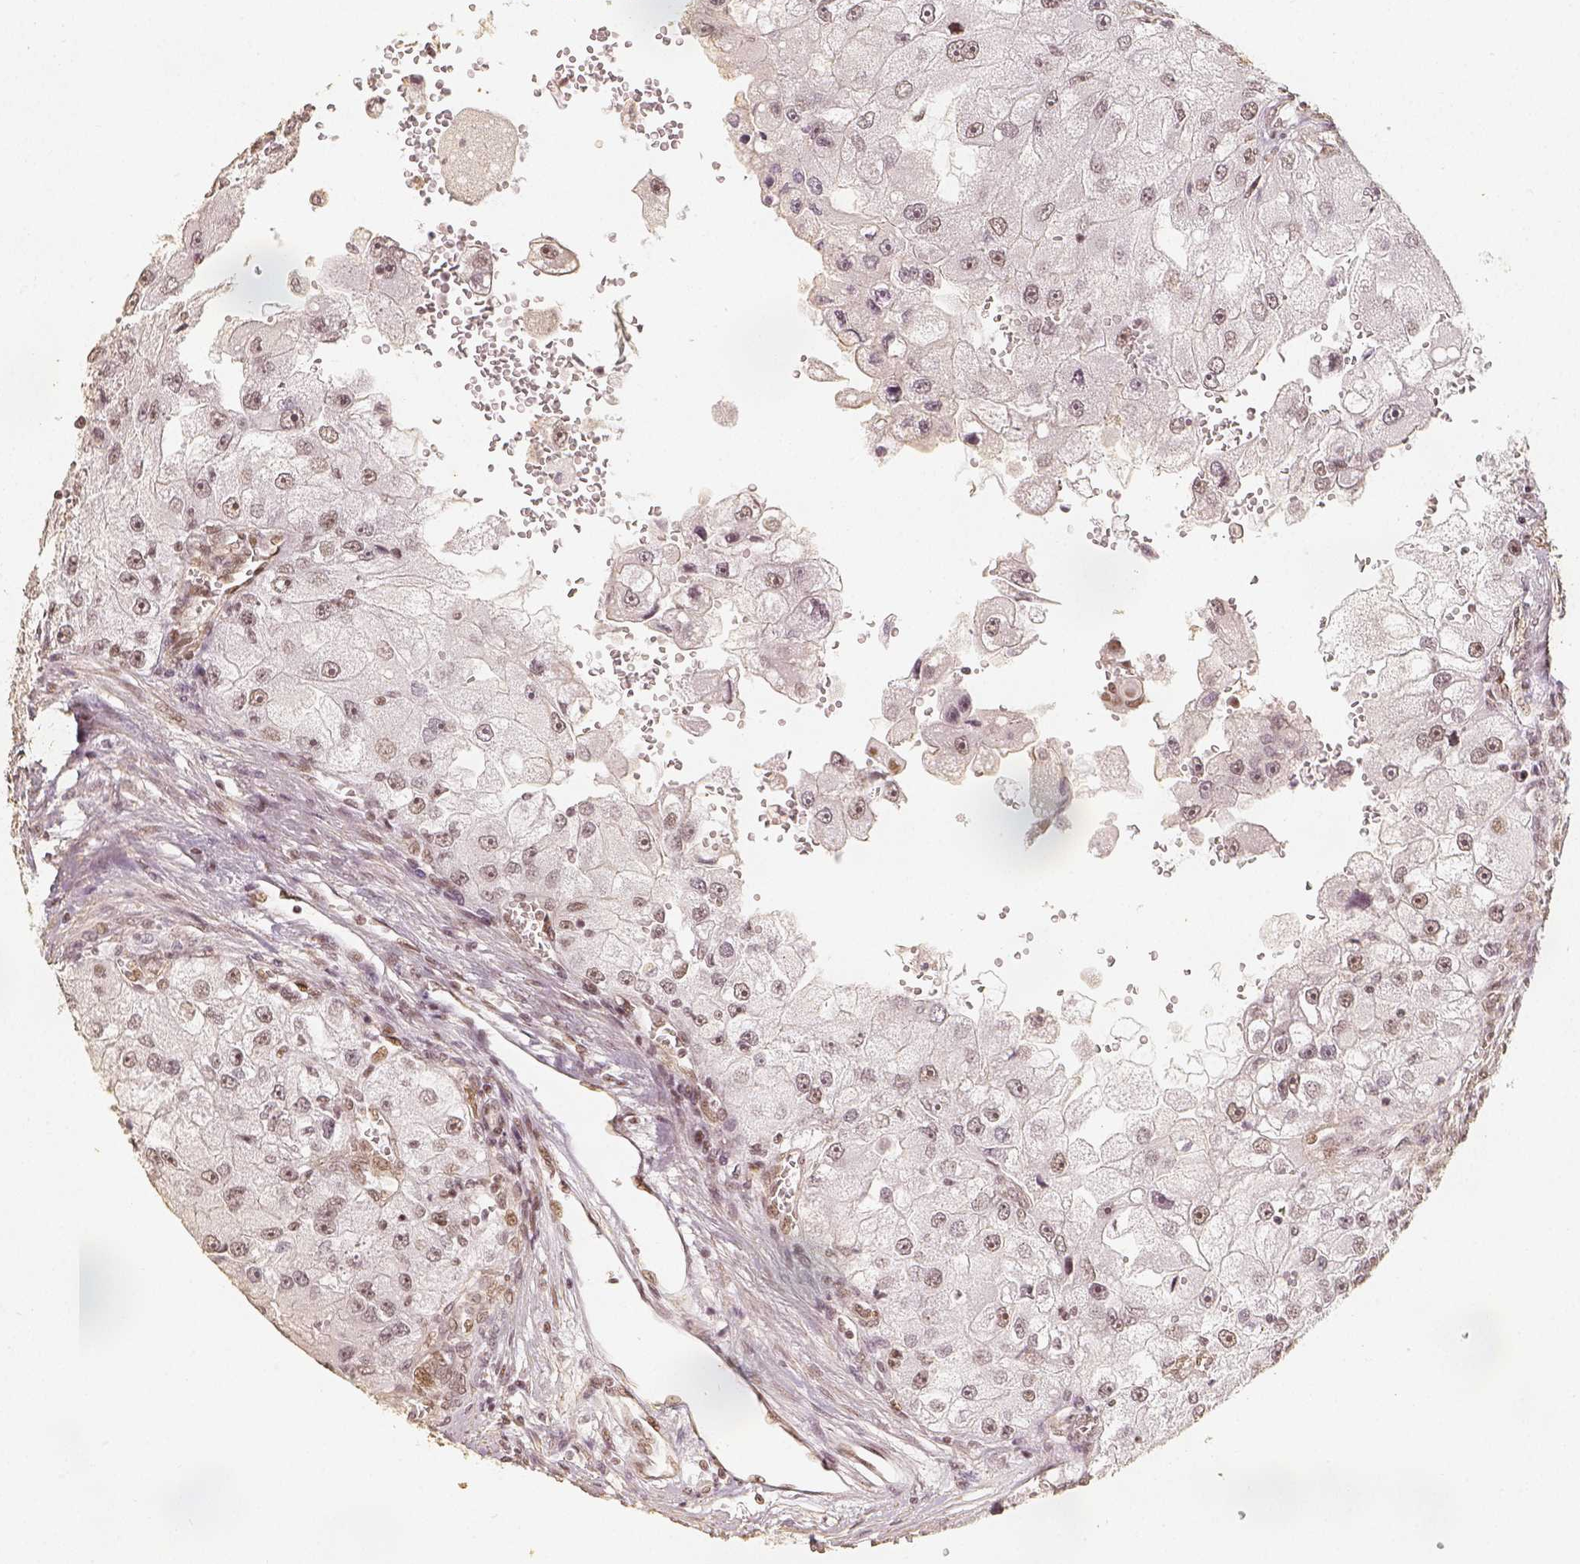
{"staining": {"intensity": "weak", "quantity": ">75%", "location": "nuclear"}, "tissue": "renal cancer", "cell_type": "Tumor cells", "image_type": "cancer", "snomed": [{"axis": "morphology", "description": "Adenocarcinoma, NOS"}, {"axis": "topography", "description": "Kidney"}], "caption": "Immunohistochemical staining of renal cancer (adenocarcinoma) exhibits weak nuclear protein expression in approximately >75% of tumor cells.", "gene": "HDAC1", "patient": {"sex": "male", "age": 63}}